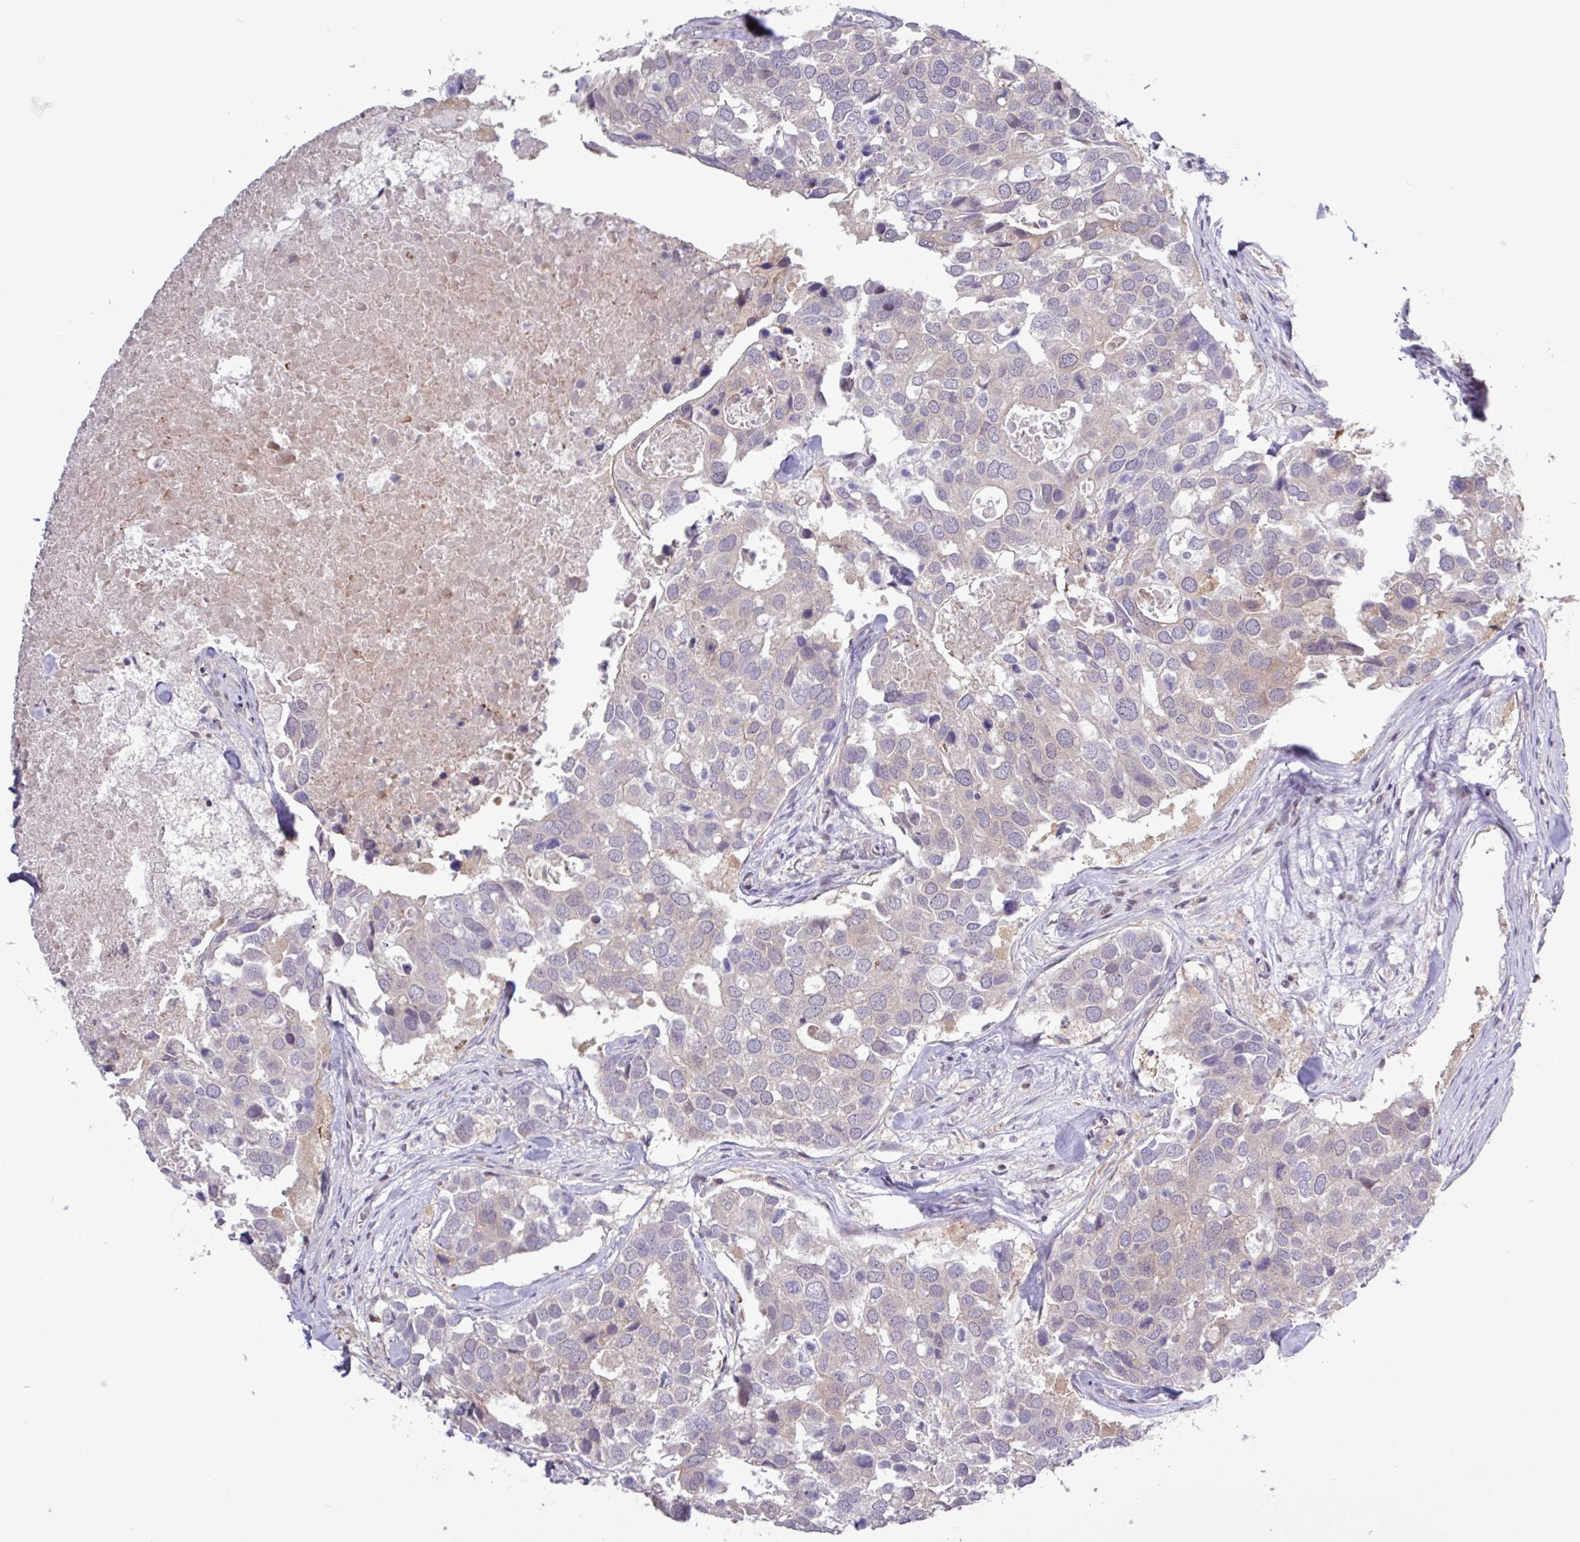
{"staining": {"intensity": "negative", "quantity": "none", "location": "none"}, "tissue": "breast cancer", "cell_type": "Tumor cells", "image_type": "cancer", "snomed": [{"axis": "morphology", "description": "Duct carcinoma"}, {"axis": "topography", "description": "Breast"}], "caption": "Immunohistochemical staining of human breast cancer (intraductal carcinoma) displays no significant expression in tumor cells. (DAB IHC with hematoxylin counter stain).", "gene": "RTL3", "patient": {"sex": "female", "age": 83}}